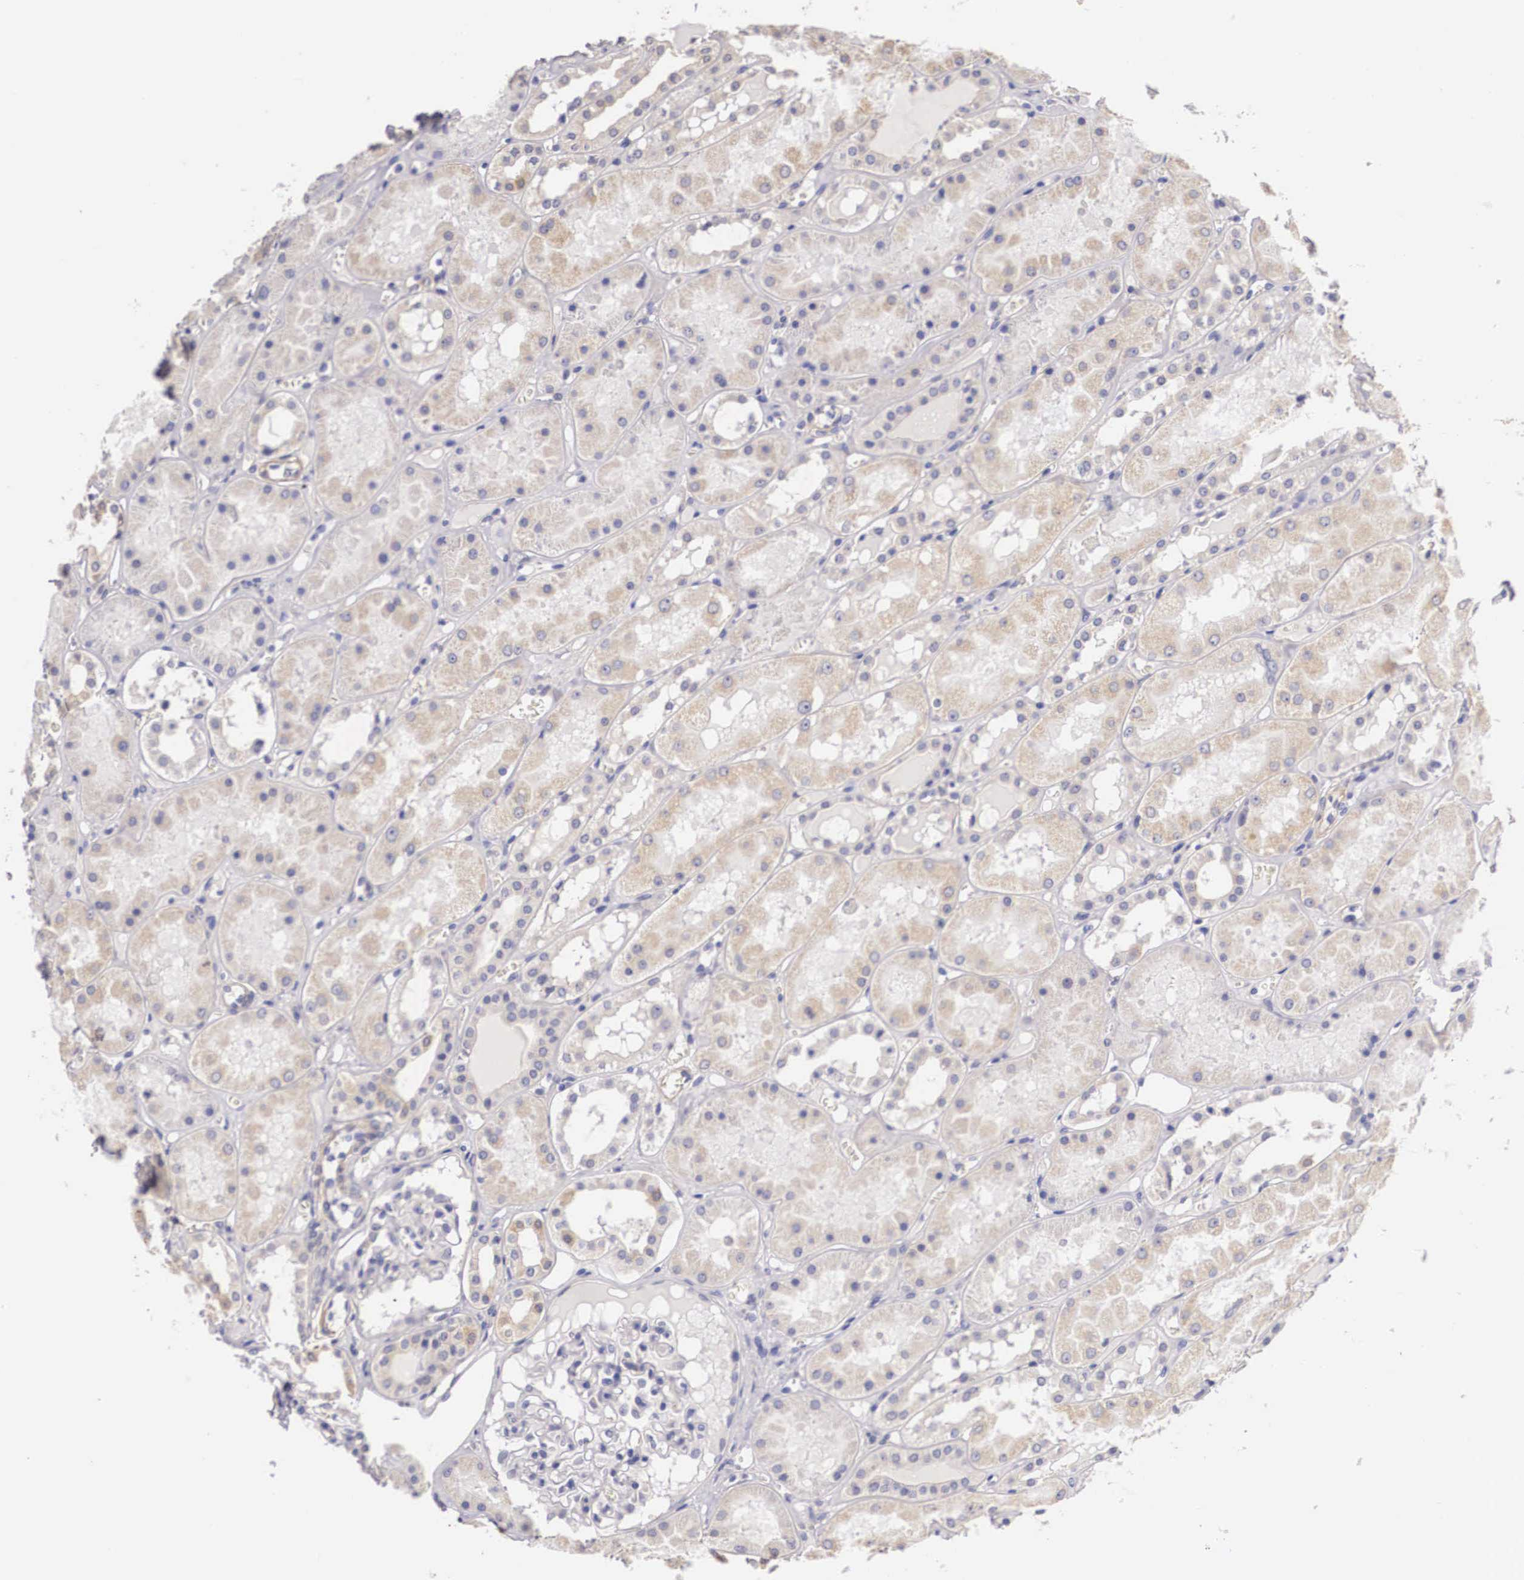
{"staining": {"intensity": "negative", "quantity": "none", "location": "none"}, "tissue": "kidney", "cell_type": "Cells in glomeruli", "image_type": "normal", "snomed": [{"axis": "morphology", "description": "Normal tissue, NOS"}, {"axis": "topography", "description": "Kidney"}], "caption": "Kidney was stained to show a protein in brown. There is no significant staining in cells in glomeruli. (DAB immunohistochemistry with hematoxylin counter stain).", "gene": "ENOX2", "patient": {"sex": "male", "age": 36}}